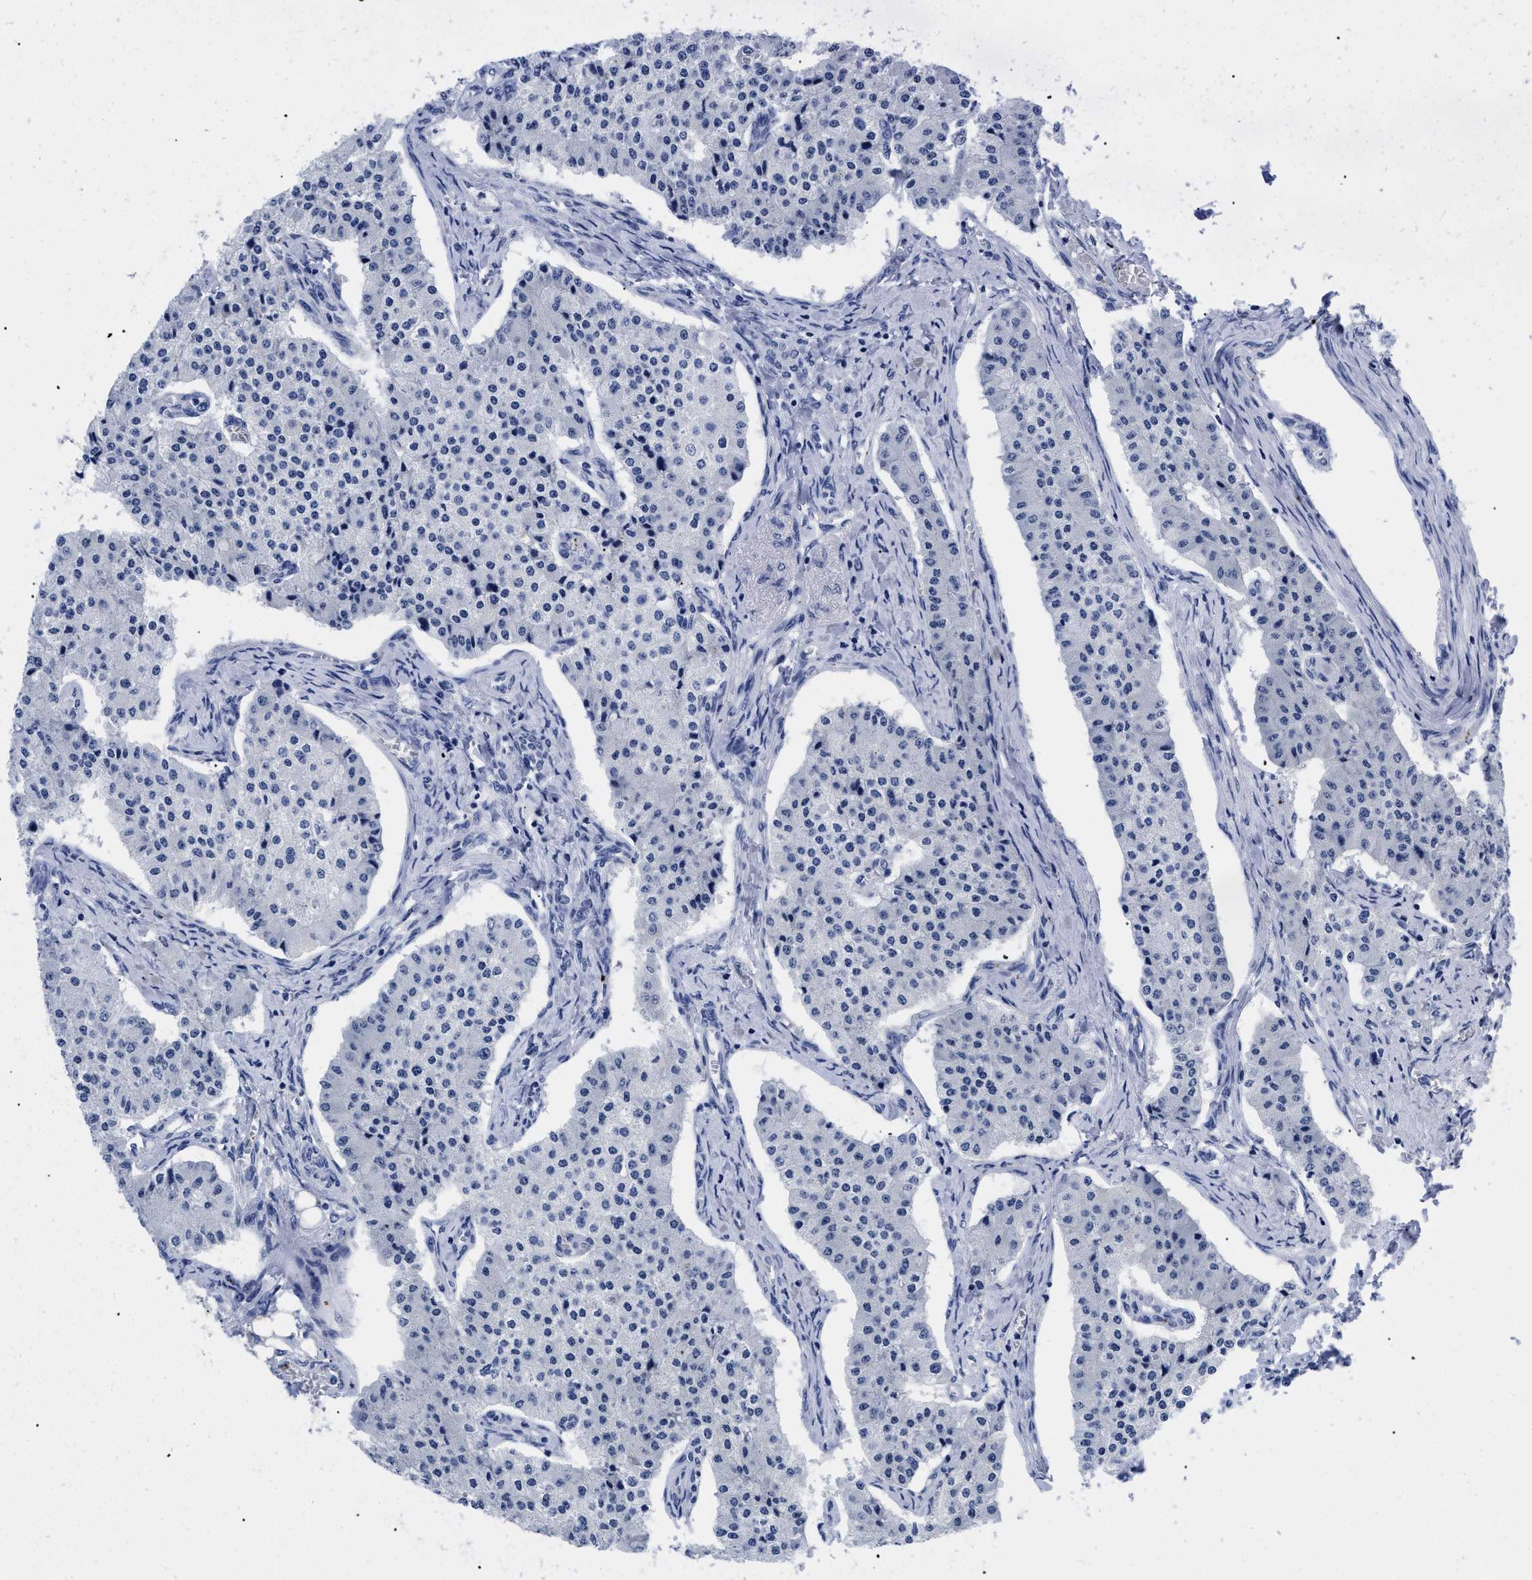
{"staining": {"intensity": "negative", "quantity": "none", "location": "none"}, "tissue": "carcinoid", "cell_type": "Tumor cells", "image_type": "cancer", "snomed": [{"axis": "morphology", "description": "Carcinoid, malignant, NOS"}, {"axis": "topography", "description": "Colon"}], "caption": "This is a micrograph of immunohistochemistry (IHC) staining of carcinoid, which shows no expression in tumor cells. (DAB immunohistochemistry (IHC) visualized using brightfield microscopy, high magnification).", "gene": "TREML1", "patient": {"sex": "female", "age": 52}}